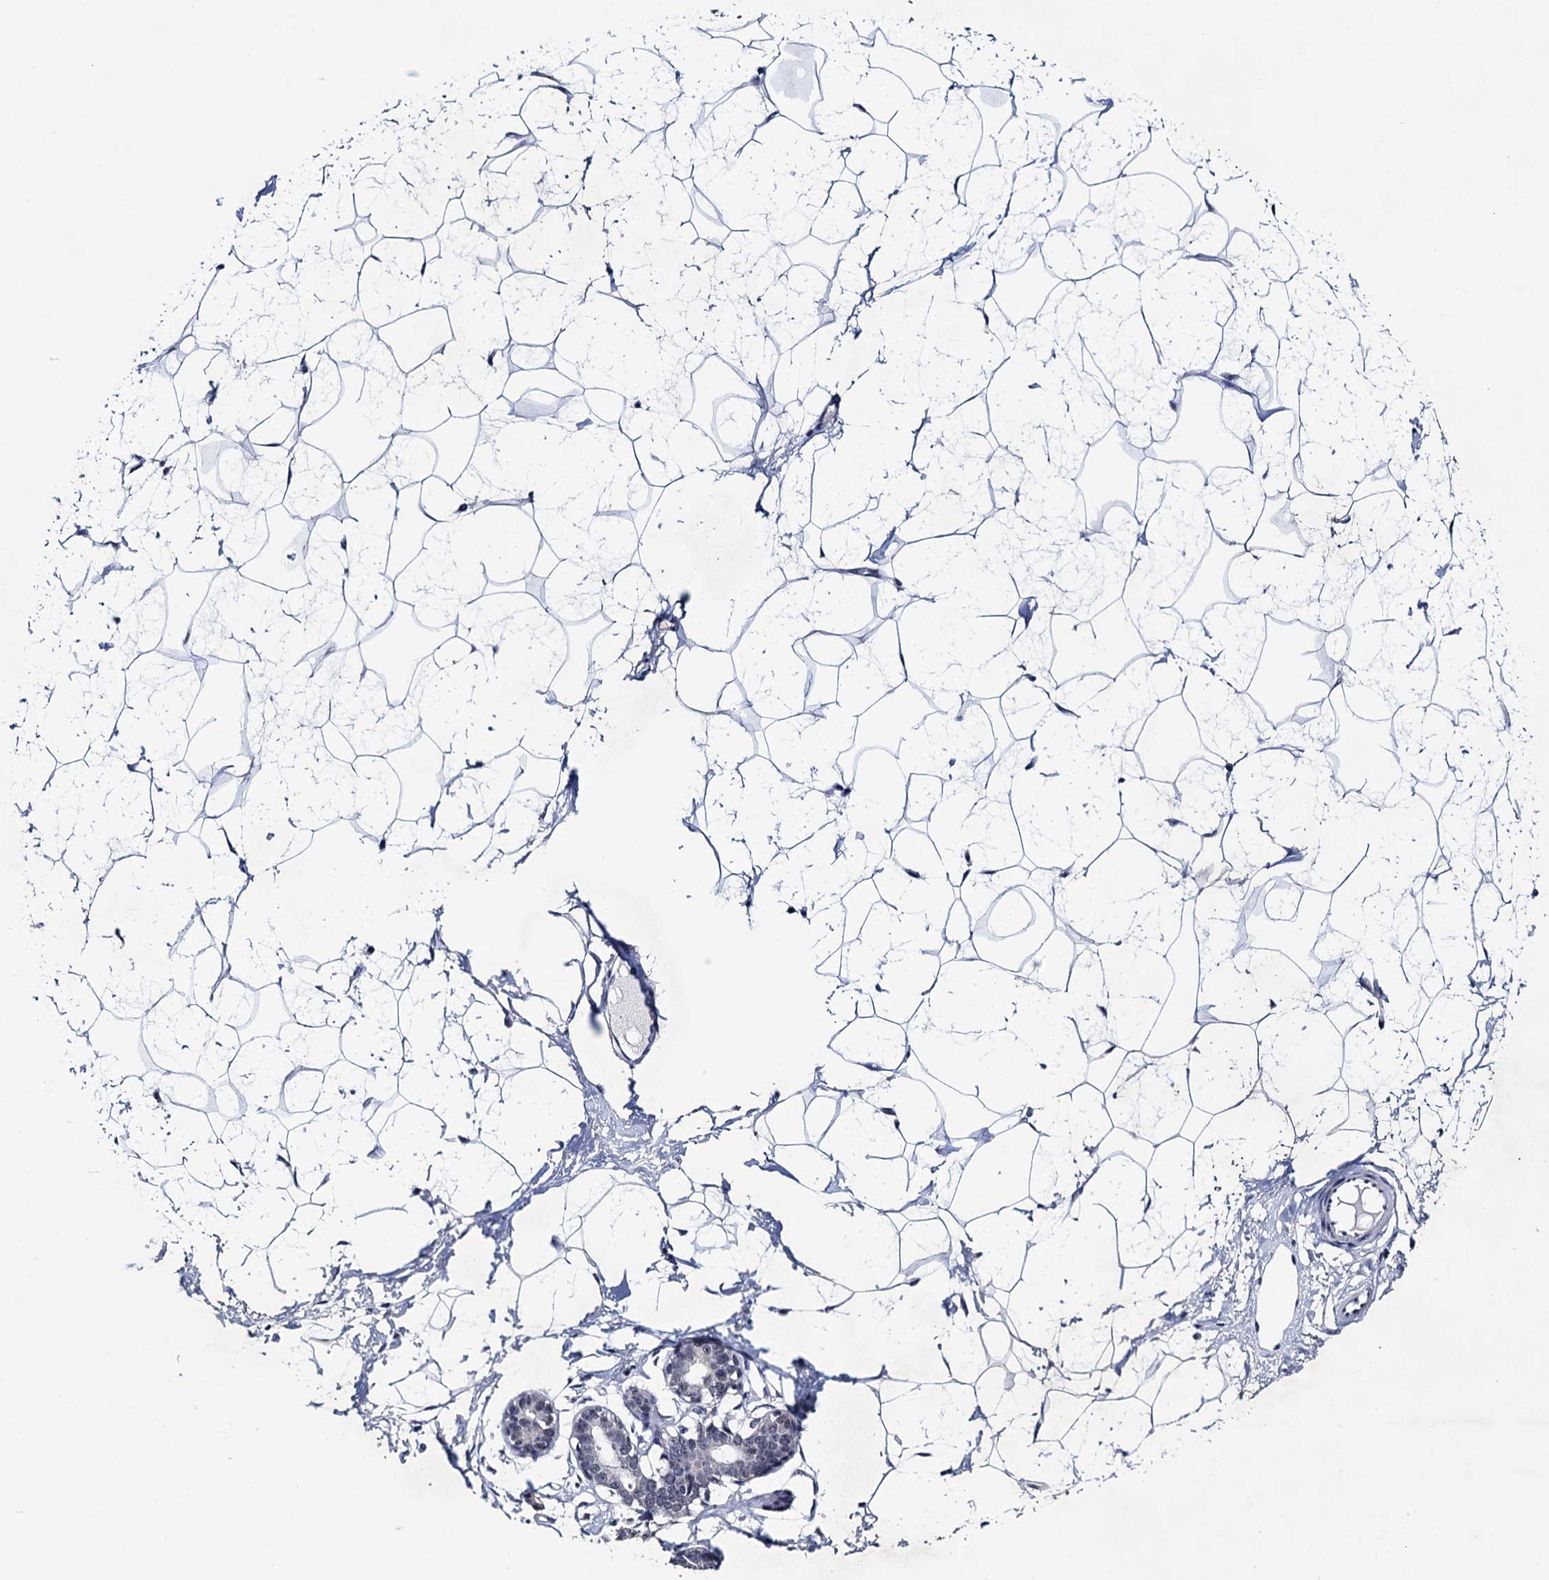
{"staining": {"intensity": "negative", "quantity": "none", "location": "none"}, "tissue": "breast", "cell_type": "Adipocytes", "image_type": "normal", "snomed": [{"axis": "morphology", "description": "Normal tissue, NOS"}, {"axis": "morphology", "description": "Adenoma, NOS"}, {"axis": "topography", "description": "Breast"}], "caption": "Breast was stained to show a protein in brown. There is no significant positivity in adipocytes. (DAB (3,3'-diaminobenzidine) IHC with hematoxylin counter stain).", "gene": "FNBP4", "patient": {"sex": "female", "age": 23}}